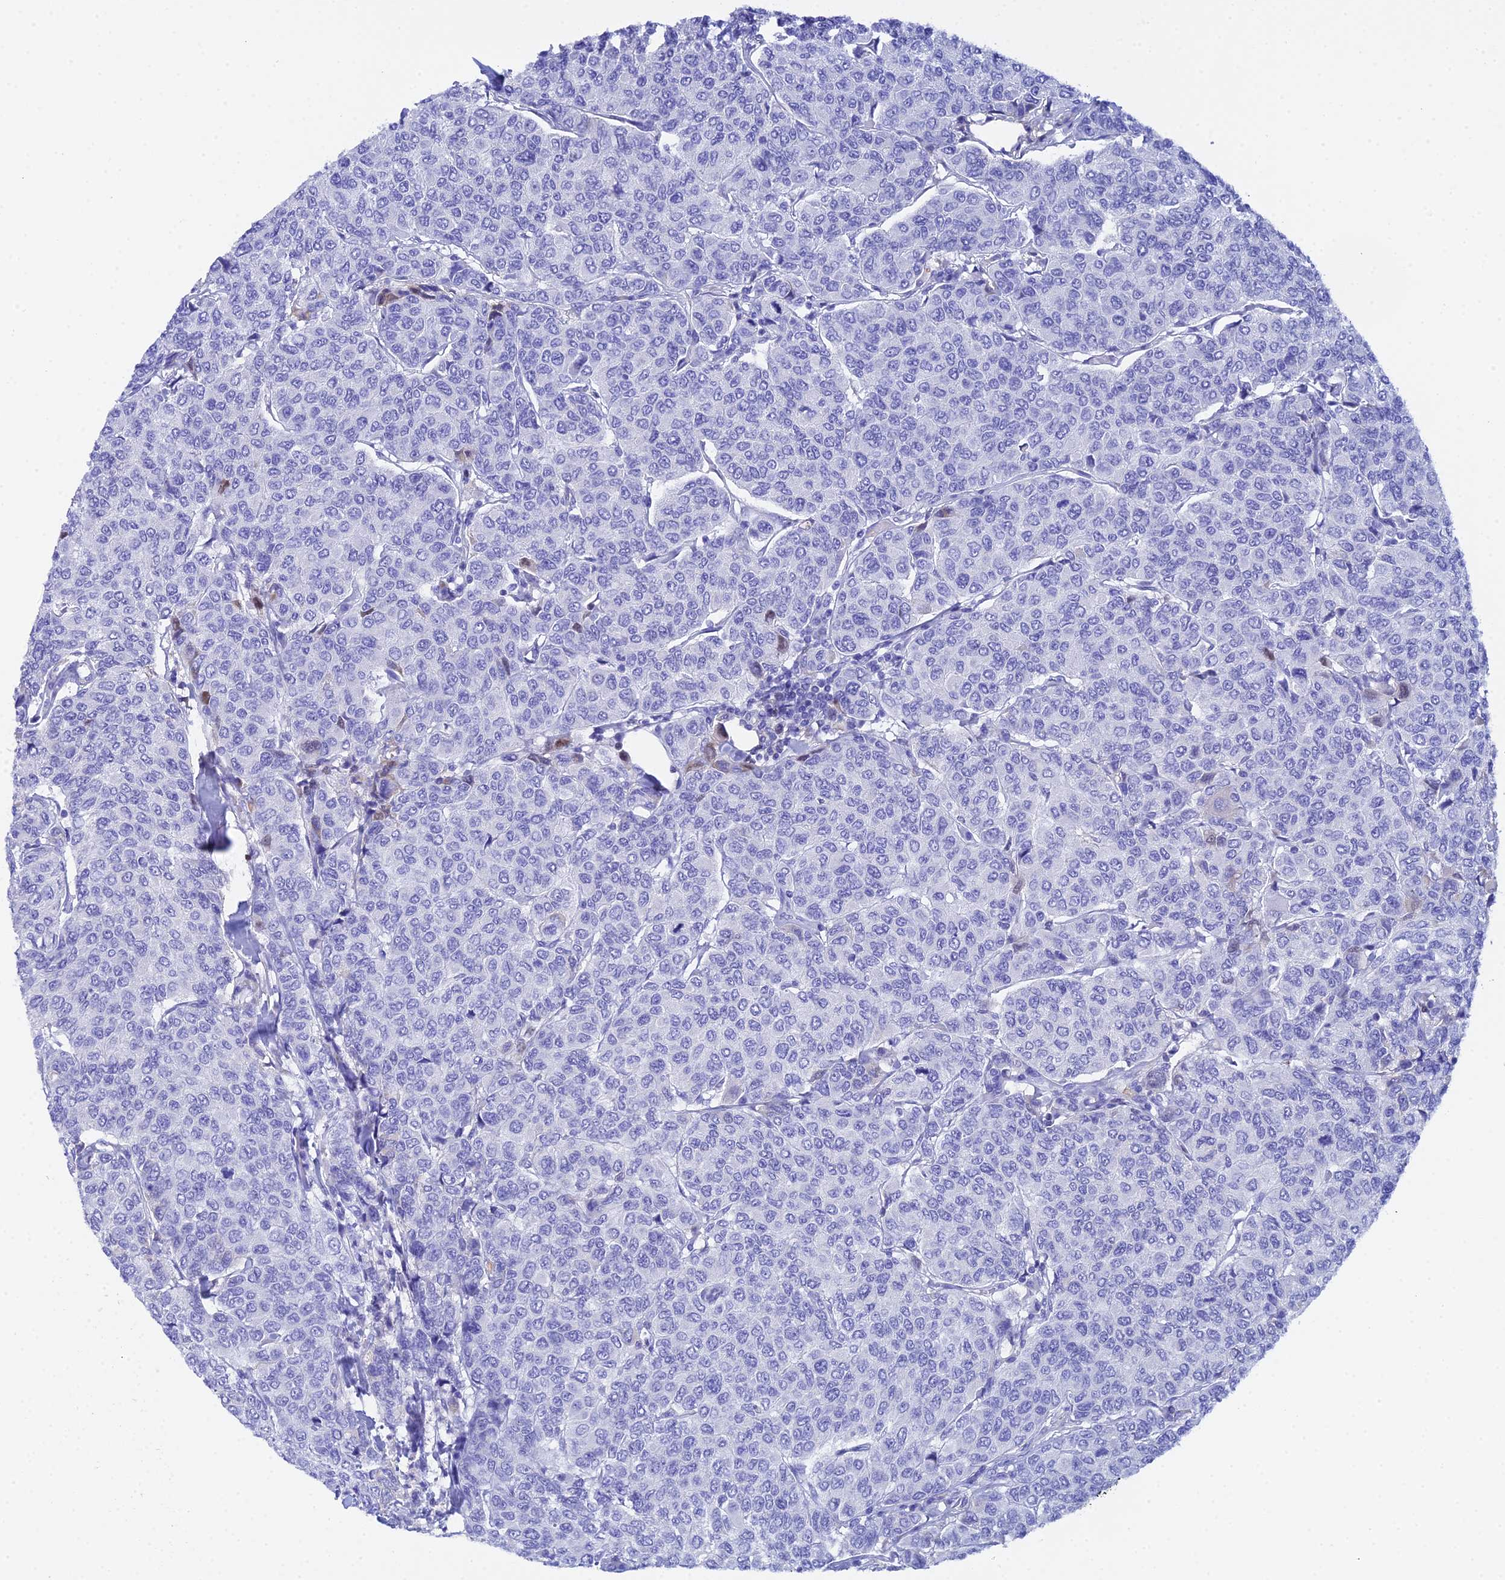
{"staining": {"intensity": "negative", "quantity": "none", "location": "none"}, "tissue": "breast cancer", "cell_type": "Tumor cells", "image_type": "cancer", "snomed": [{"axis": "morphology", "description": "Duct carcinoma"}, {"axis": "topography", "description": "Breast"}], "caption": "Breast cancer (invasive ductal carcinoma) was stained to show a protein in brown. There is no significant expression in tumor cells. (DAB IHC, high magnification).", "gene": "CELA3A", "patient": {"sex": "female", "age": 55}}